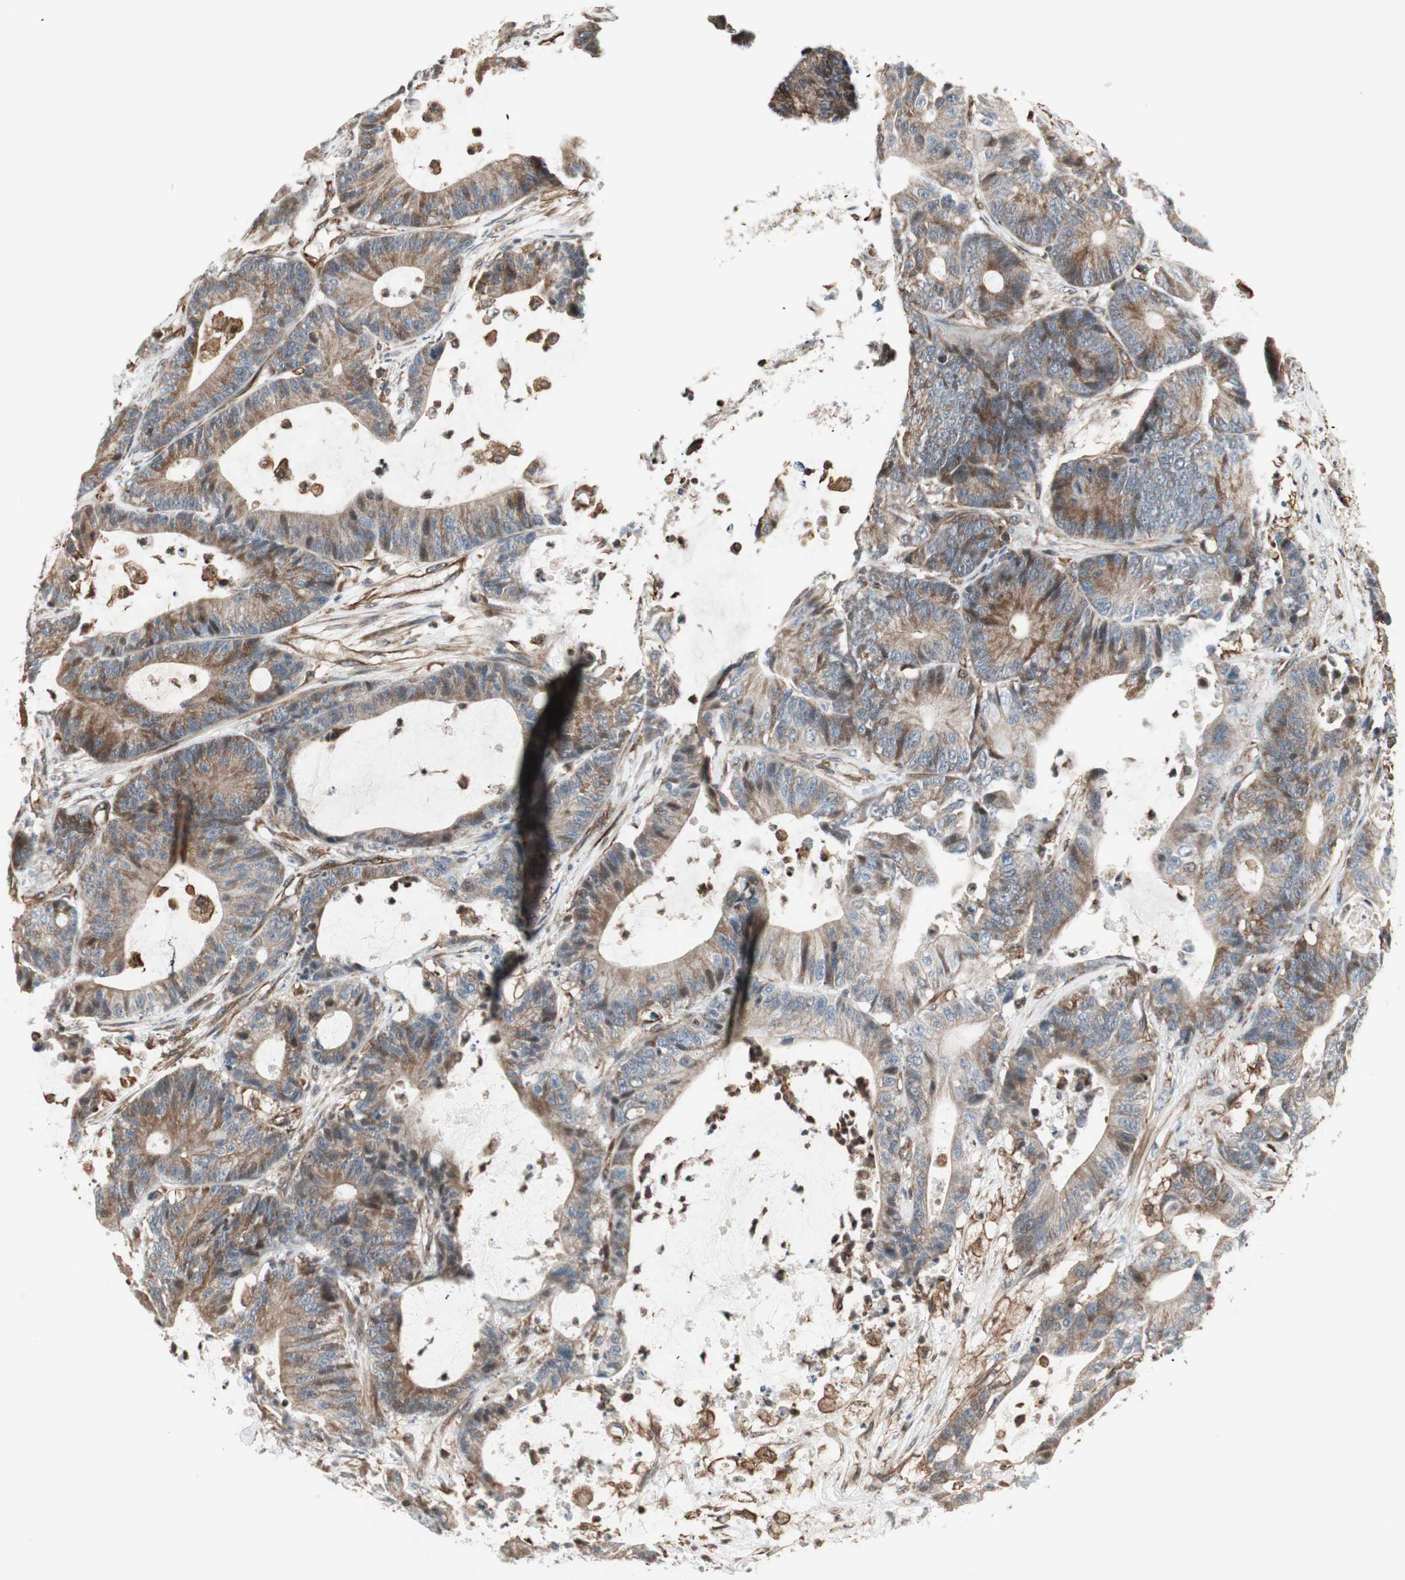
{"staining": {"intensity": "moderate", "quantity": ">75%", "location": "cytoplasmic/membranous"}, "tissue": "colorectal cancer", "cell_type": "Tumor cells", "image_type": "cancer", "snomed": [{"axis": "morphology", "description": "Adenocarcinoma, NOS"}, {"axis": "topography", "description": "Colon"}], "caption": "Tumor cells reveal medium levels of moderate cytoplasmic/membranous expression in about >75% of cells in adenocarcinoma (colorectal).", "gene": "MAD2L2", "patient": {"sex": "female", "age": 84}}